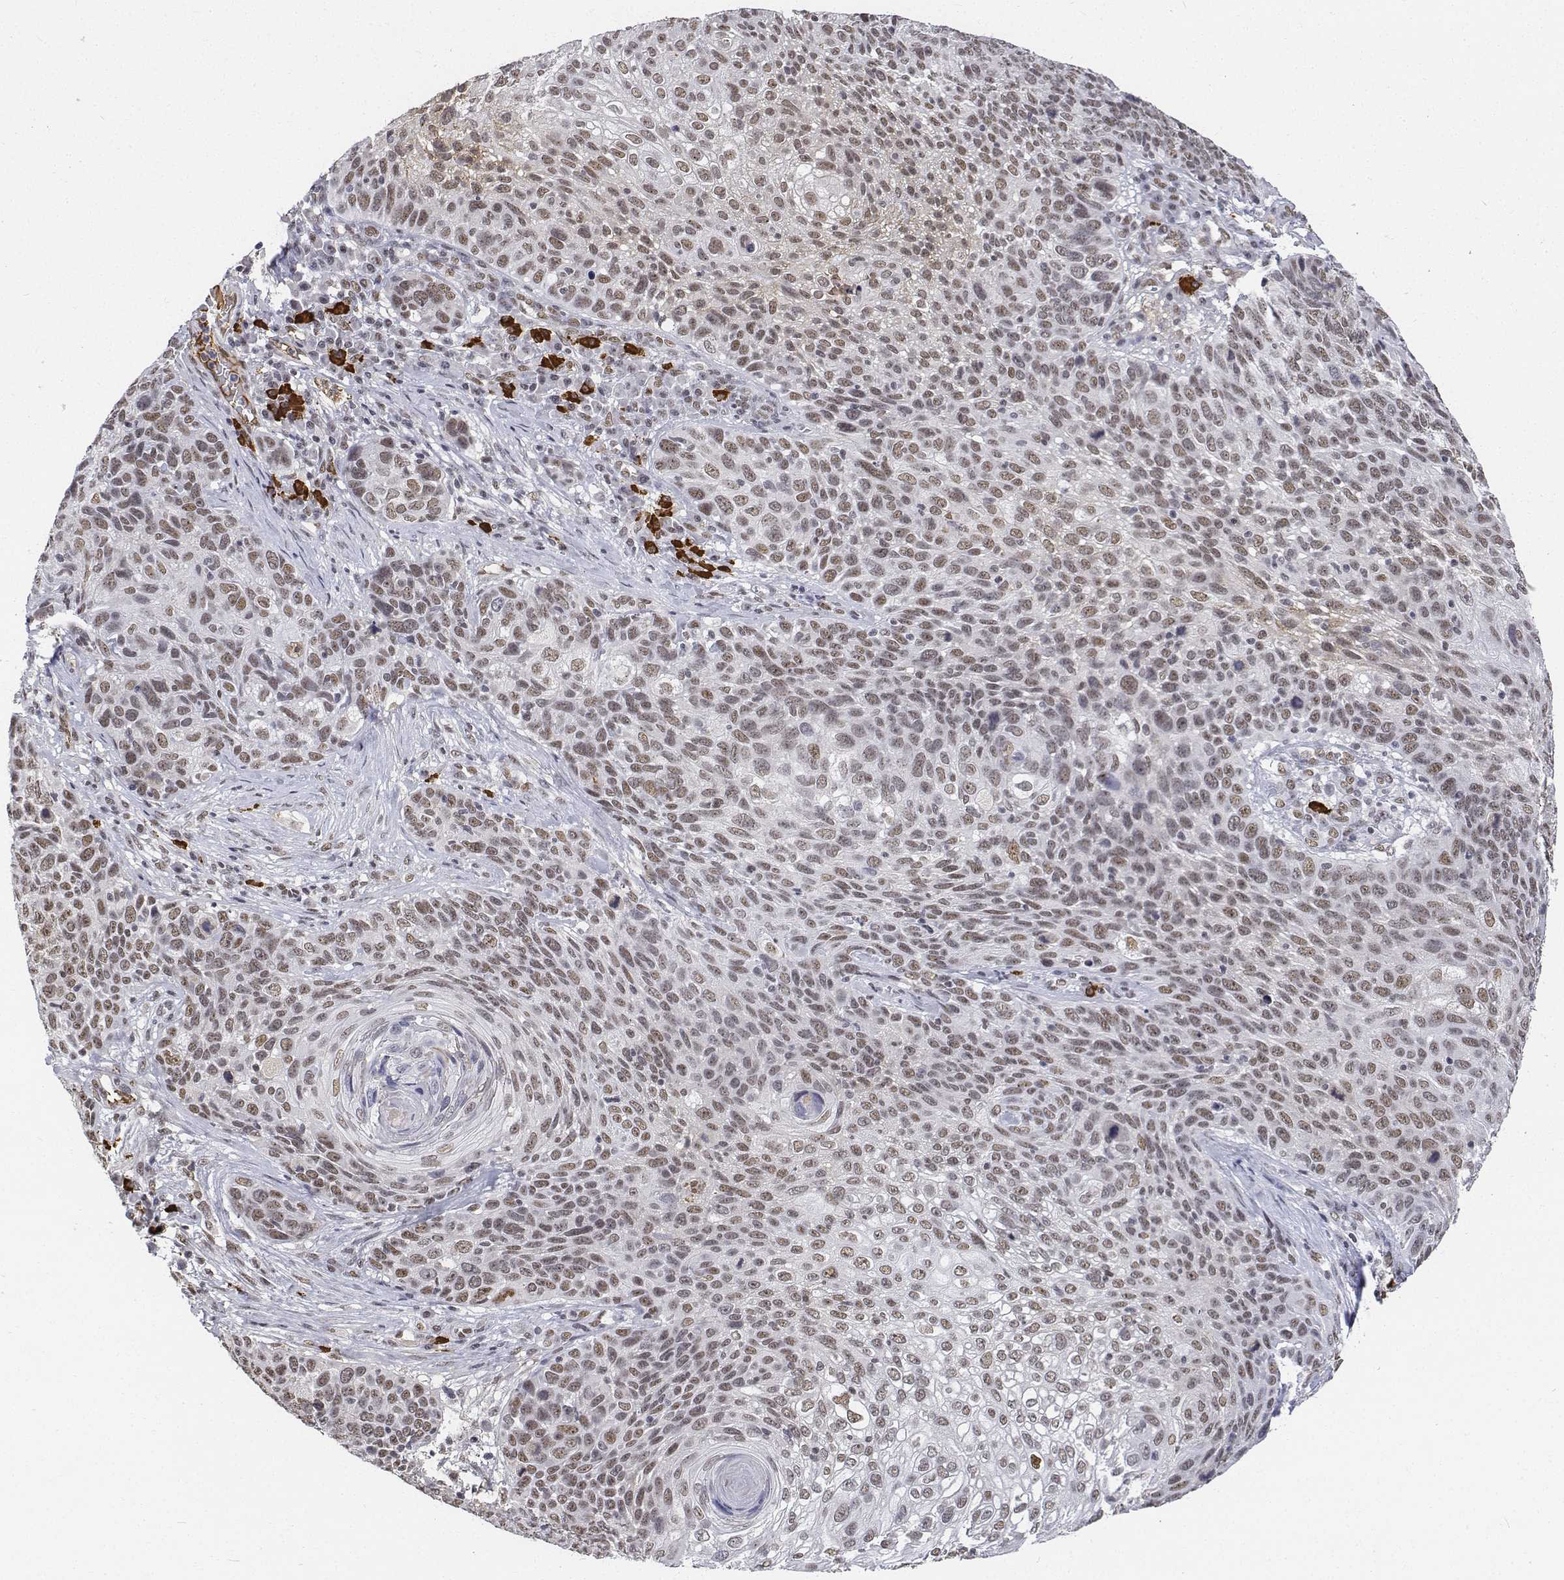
{"staining": {"intensity": "weak", "quantity": ">75%", "location": "nuclear"}, "tissue": "skin cancer", "cell_type": "Tumor cells", "image_type": "cancer", "snomed": [{"axis": "morphology", "description": "Squamous cell carcinoma, NOS"}, {"axis": "topography", "description": "Skin"}], "caption": "DAB immunohistochemical staining of skin cancer reveals weak nuclear protein positivity in about >75% of tumor cells.", "gene": "ATRX", "patient": {"sex": "male", "age": 92}}